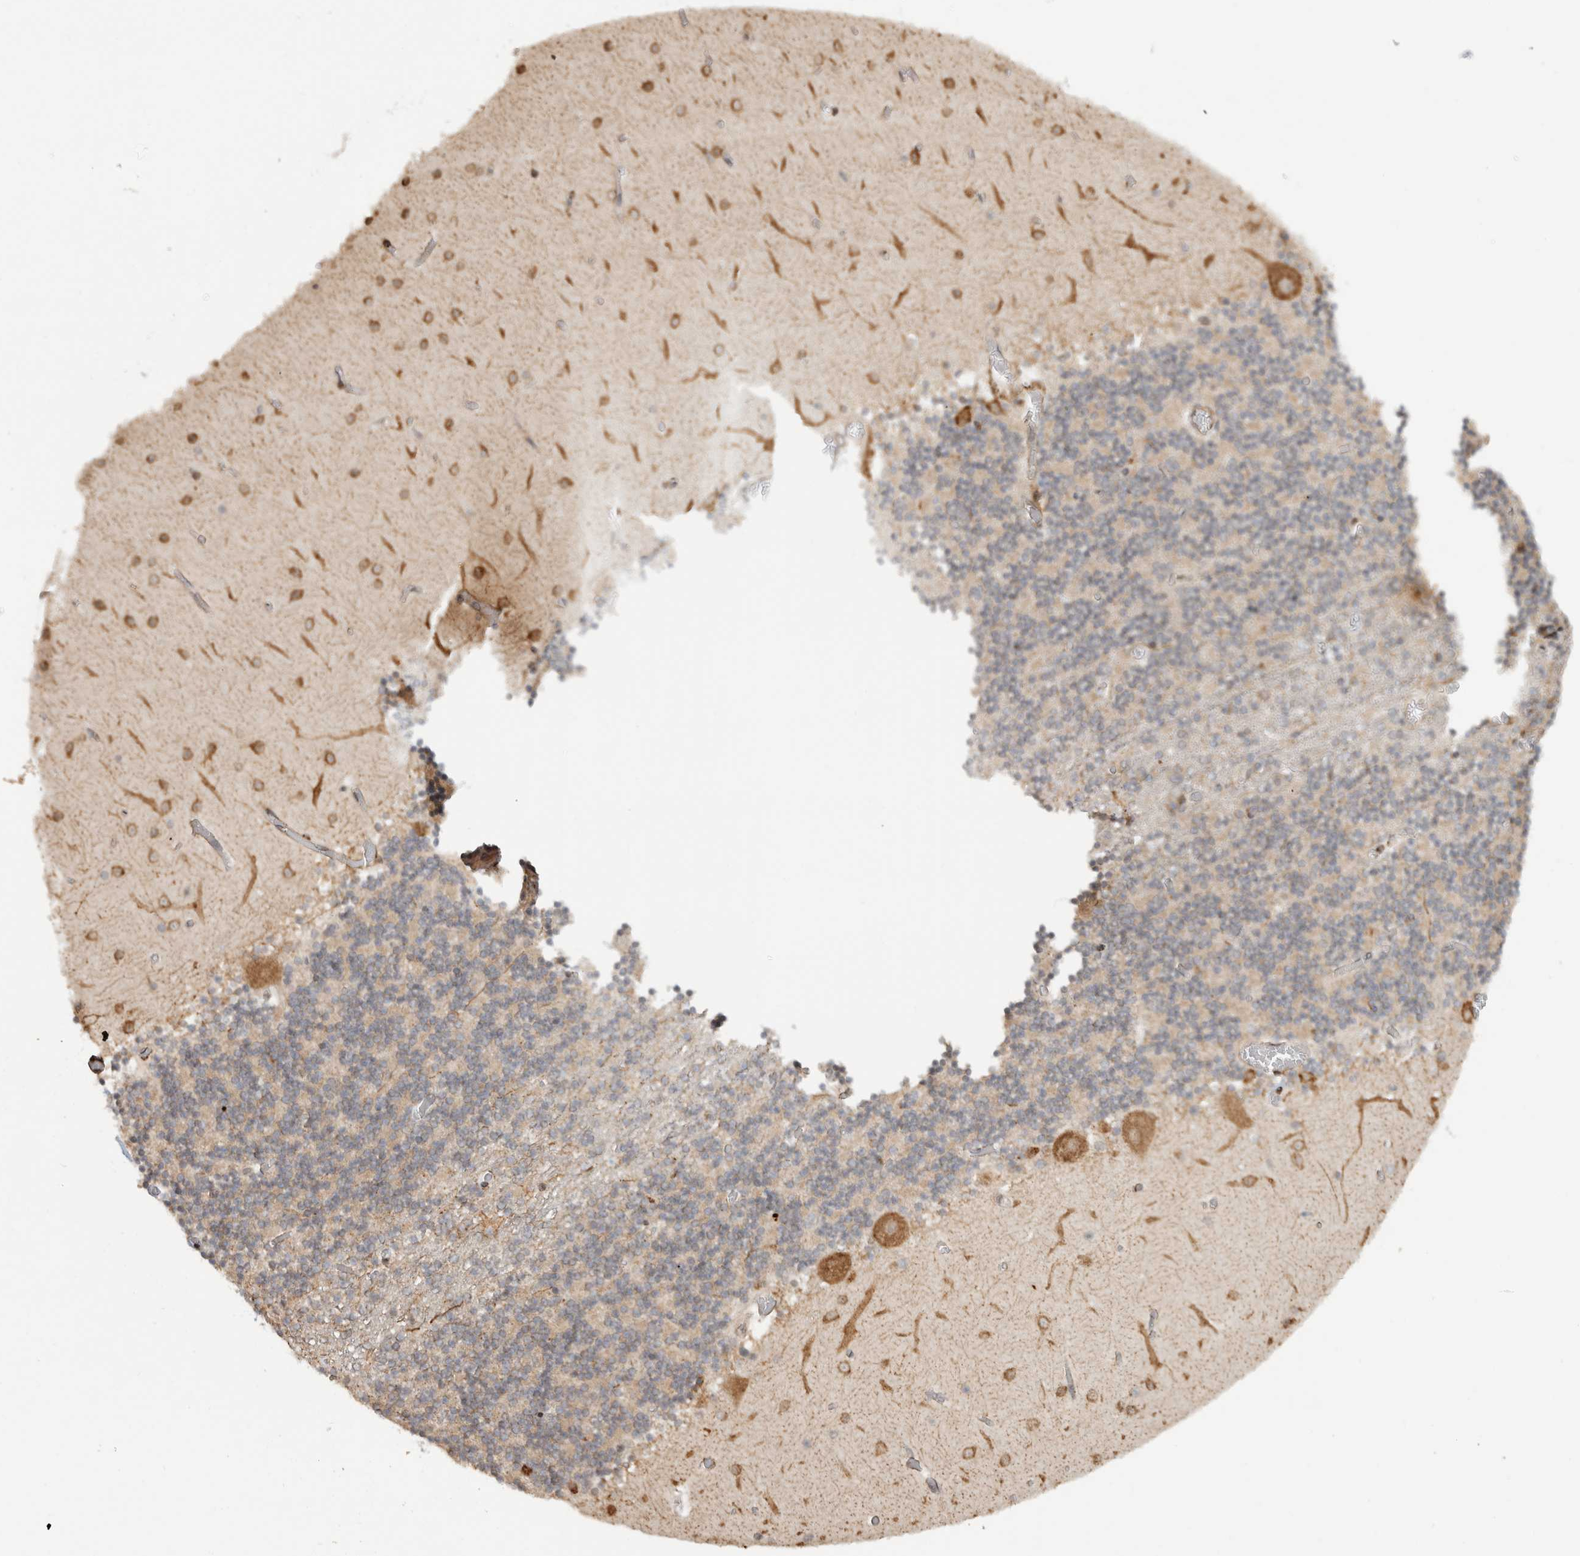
{"staining": {"intensity": "weak", "quantity": "<25%", "location": "cytoplasmic/membranous,nuclear"}, "tissue": "cerebellum", "cell_type": "Cells in granular layer", "image_type": "normal", "snomed": [{"axis": "morphology", "description": "Normal tissue, NOS"}, {"axis": "topography", "description": "Cerebellum"}], "caption": "Photomicrograph shows no protein staining in cells in granular layer of unremarkable cerebellum. The staining was performed using DAB (3,3'-diaminobenzidine) to visualize the protein expression in brown, while the nuclei were stained in blue with hematoxylin (Magnification: 20x).", "gene": "MS4A7", "patient": {"sex": "female", "age": 28}}